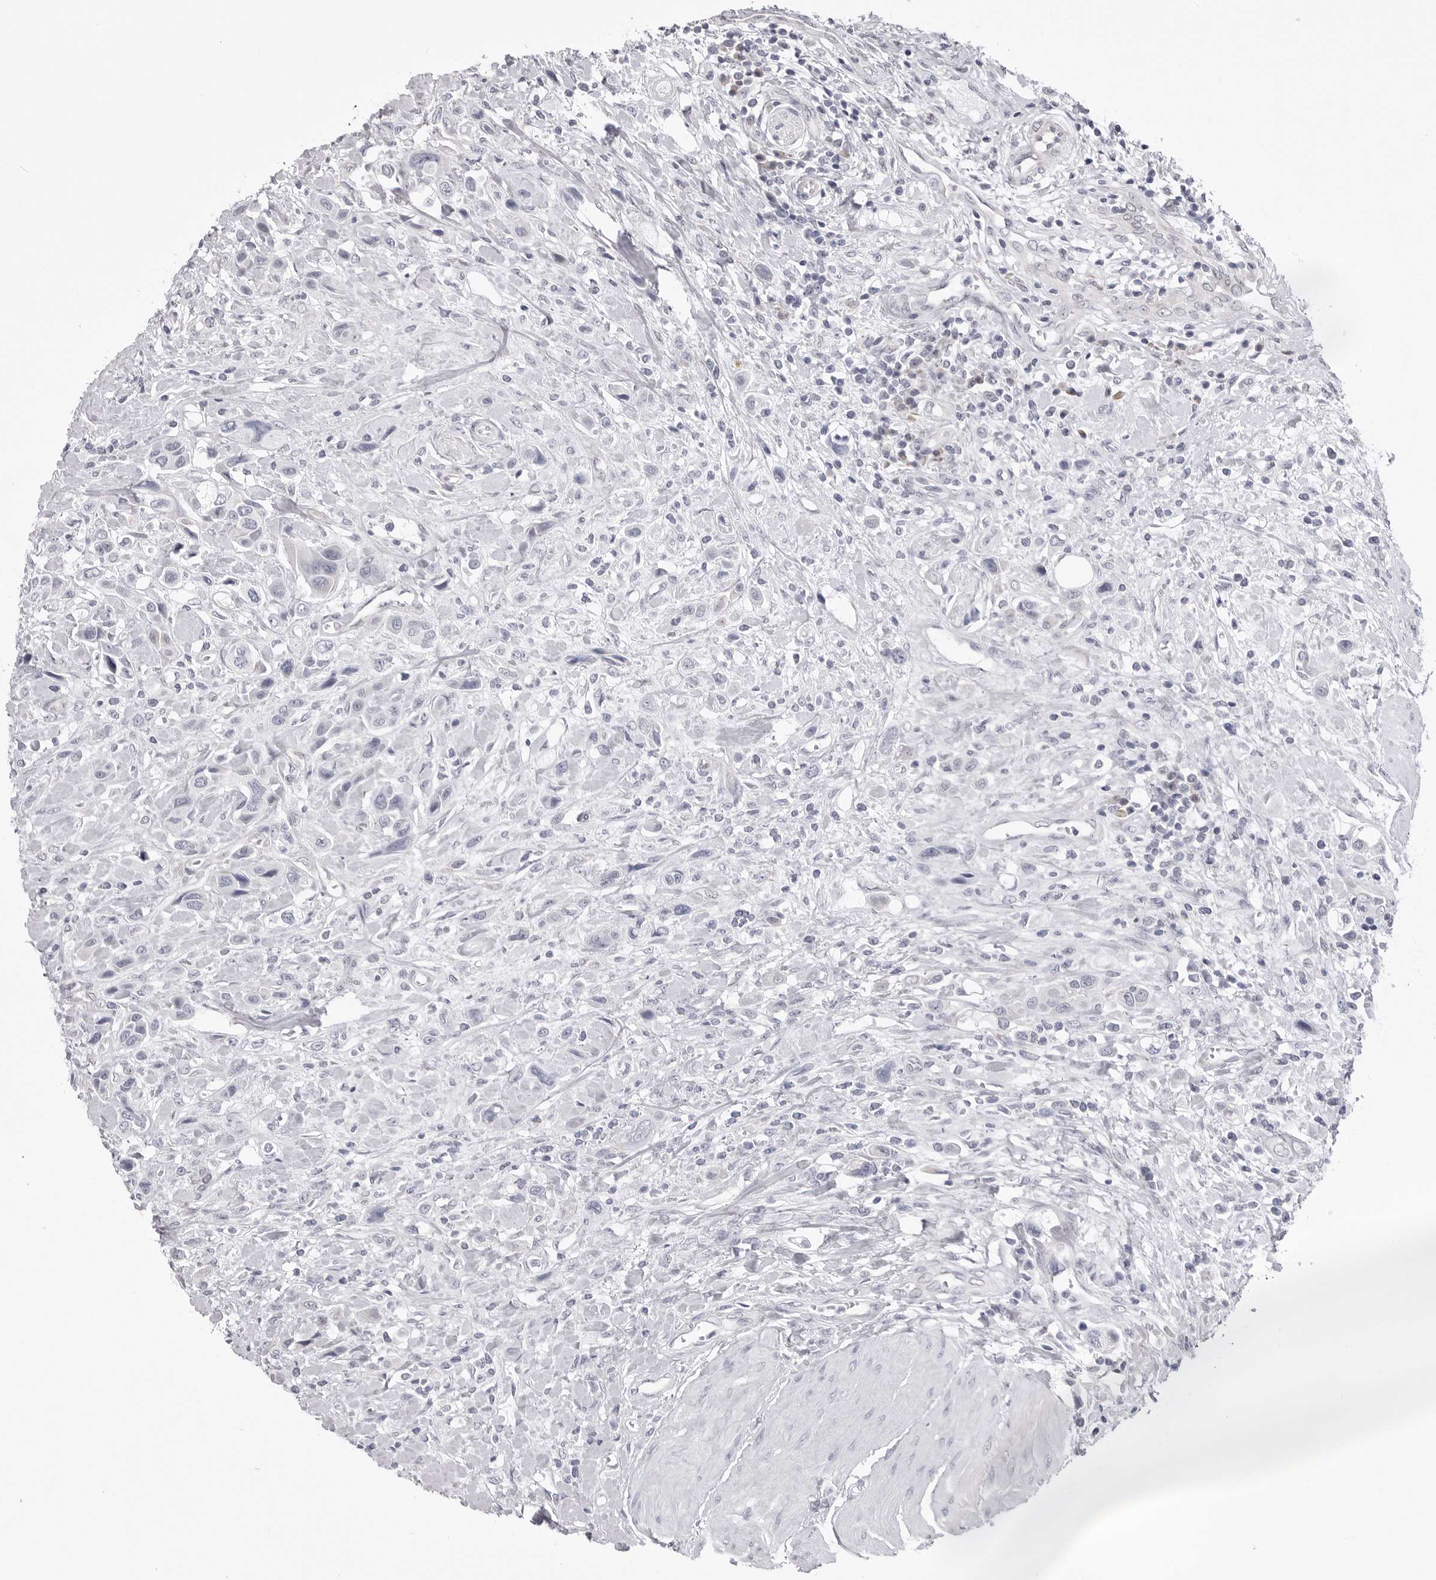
{"staining": {"intensity": "negative", "quantity": "none", "location": "none"}, "tissue": "urothelial cancer", "cell_type": "Tumor cells", "image_type": "cancer", "snomed": [{"axis": "morphology", "description": "Urothelial carcinoma, High grade"}, {"axis": "topography", "description": "Urinary bladder"}], "caption": "High magnification brightfield microscopy of urothelial carcinoma (high-grade) stained with DAB (brown) and counterstained with hematoxylin (blue): tumor cells show no significant expression.", "gene": "FH", "patient": {"sex": "male", "age": 50}}